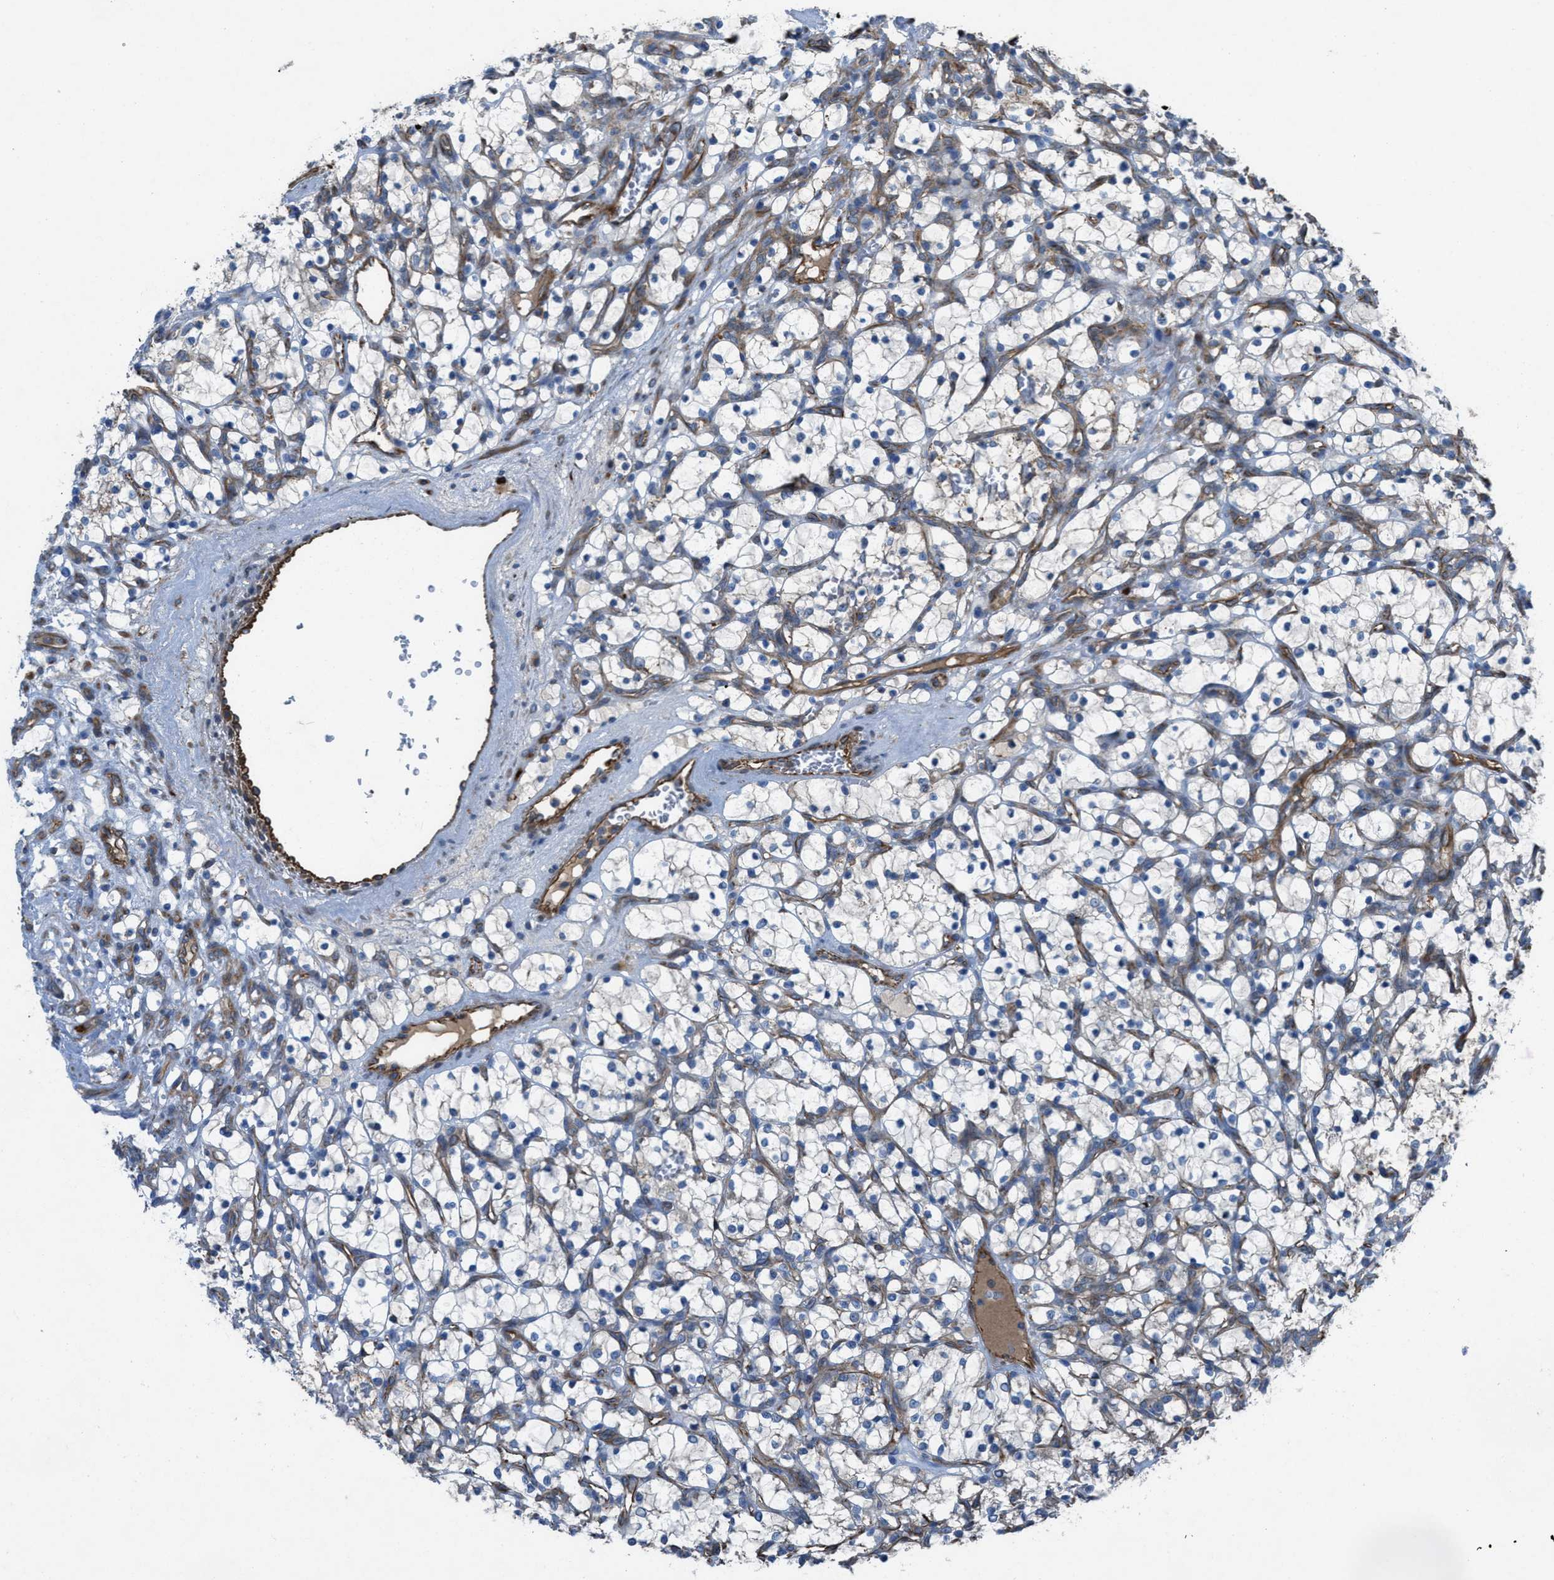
{"staining": {"intensity": "weak", "quantity": "<25%", "location": "cytoplasmic/membranous"}, "tissue": "renal cancer", "cell_type": "Tumor cells", "image_type": "cancer", "snomed": [{"axis": "morphology", "description": "Normal tissue, NOS"}, {"axis": "morphology", "description": "Adenocarcinoma, NOS"}, {"axis": "topography", "description": "Kidney"}], "caption": "There is no significant expression in tumor cells of renal cancer.", "gene": "SLC6A9", "patient": {"sex": "female", "age": 55}}